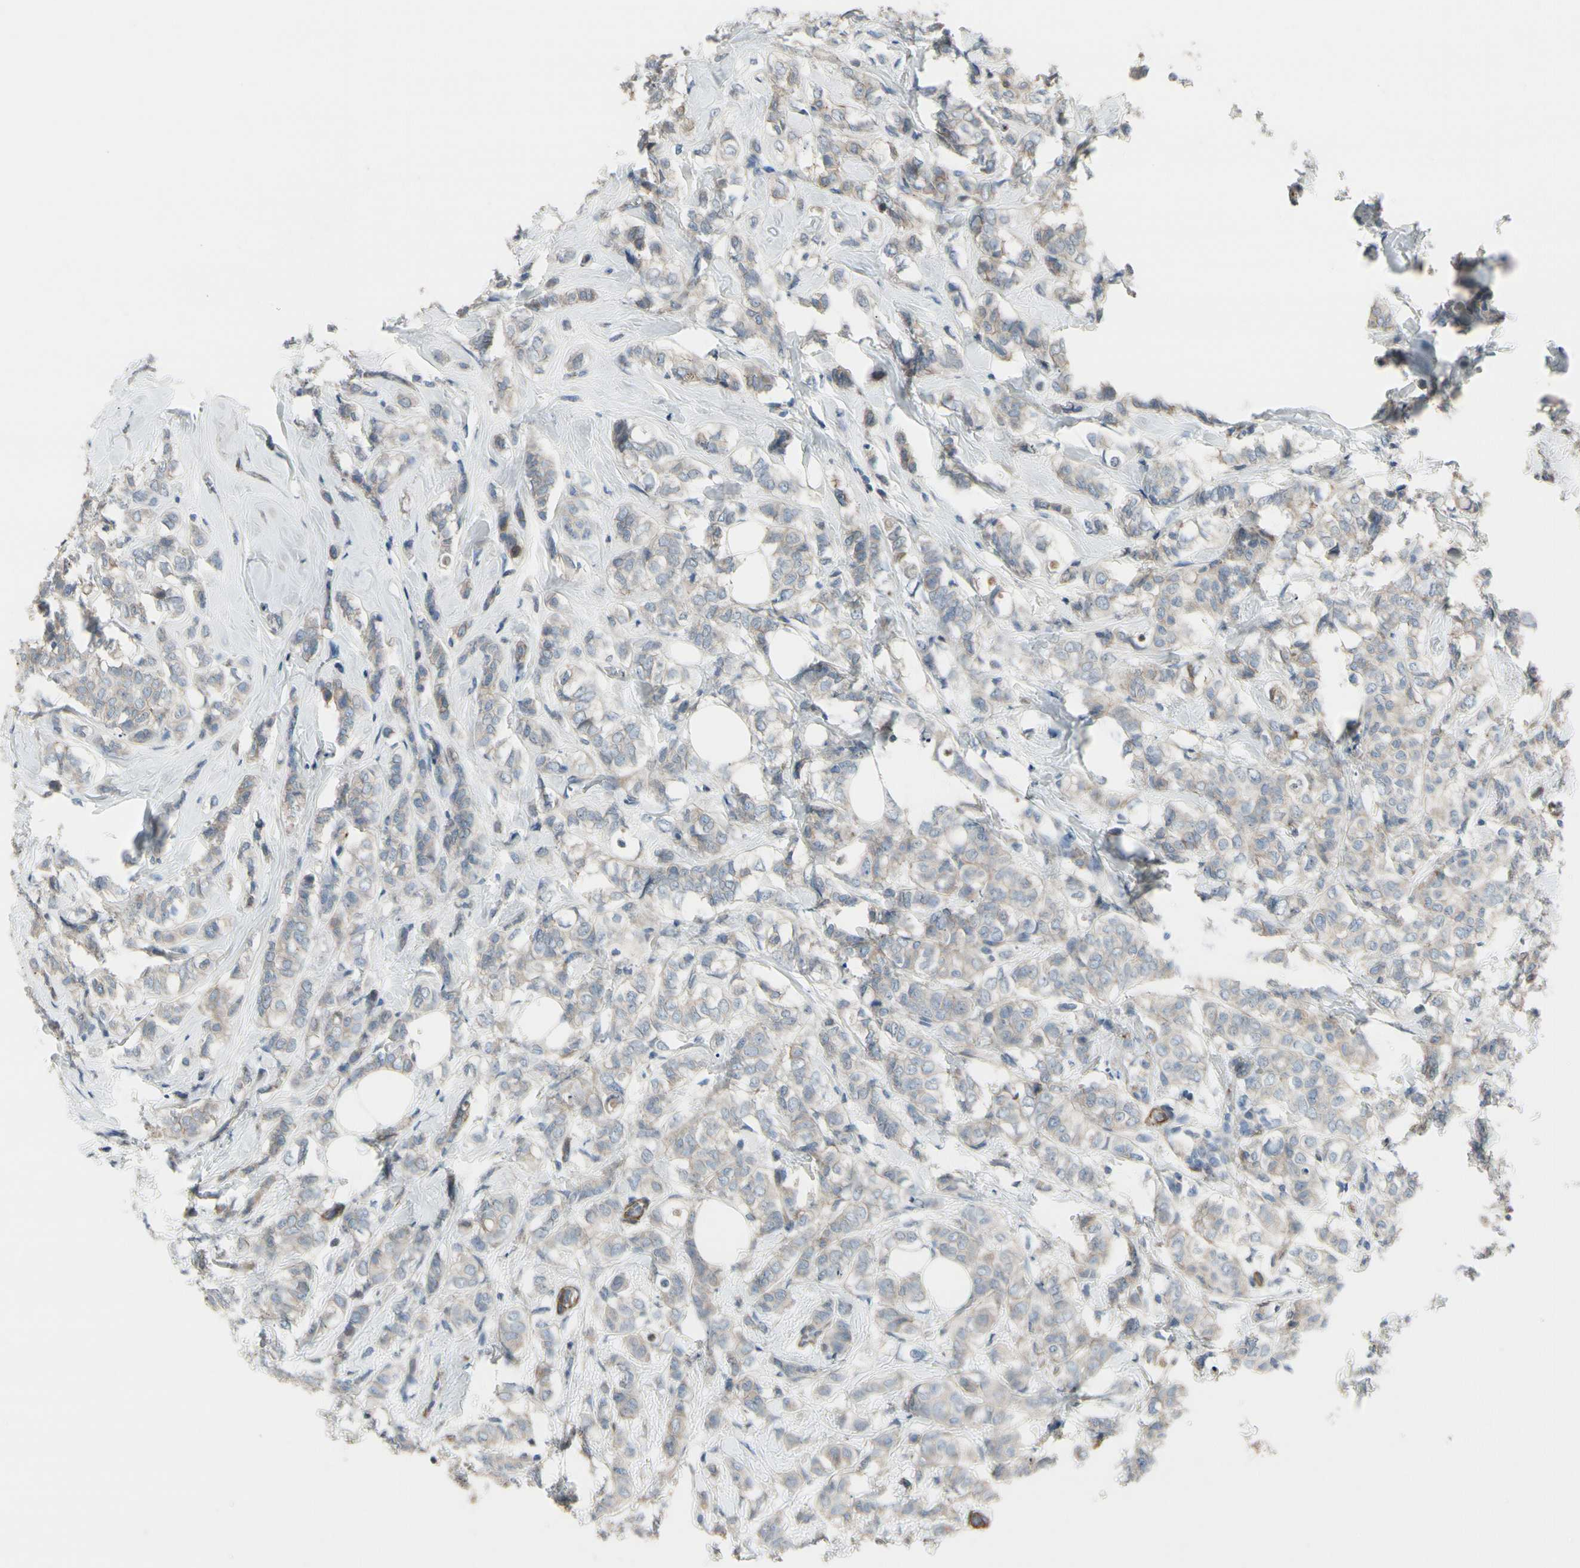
{"staining": {"intensity": "weak", "quantity": ">75%", "location": "cytoplasmic/membranous"}, "tissue": "breast cancer", "cell_type": "Tumor cells", "image_type": "cancer", "snomed": [{"axis": "morphology", "description": "Lobular carcinoma"}, {"axis": "topography", "description": "Breast"}], "caption": "Tumor cells exhibit low levels of weak cytoplasmic/membranous staining in about >75% of cells in breast cancer (lobular carcinoma).", "gene": "TPM1", "patient": {"sex": "female", "age": 60}}